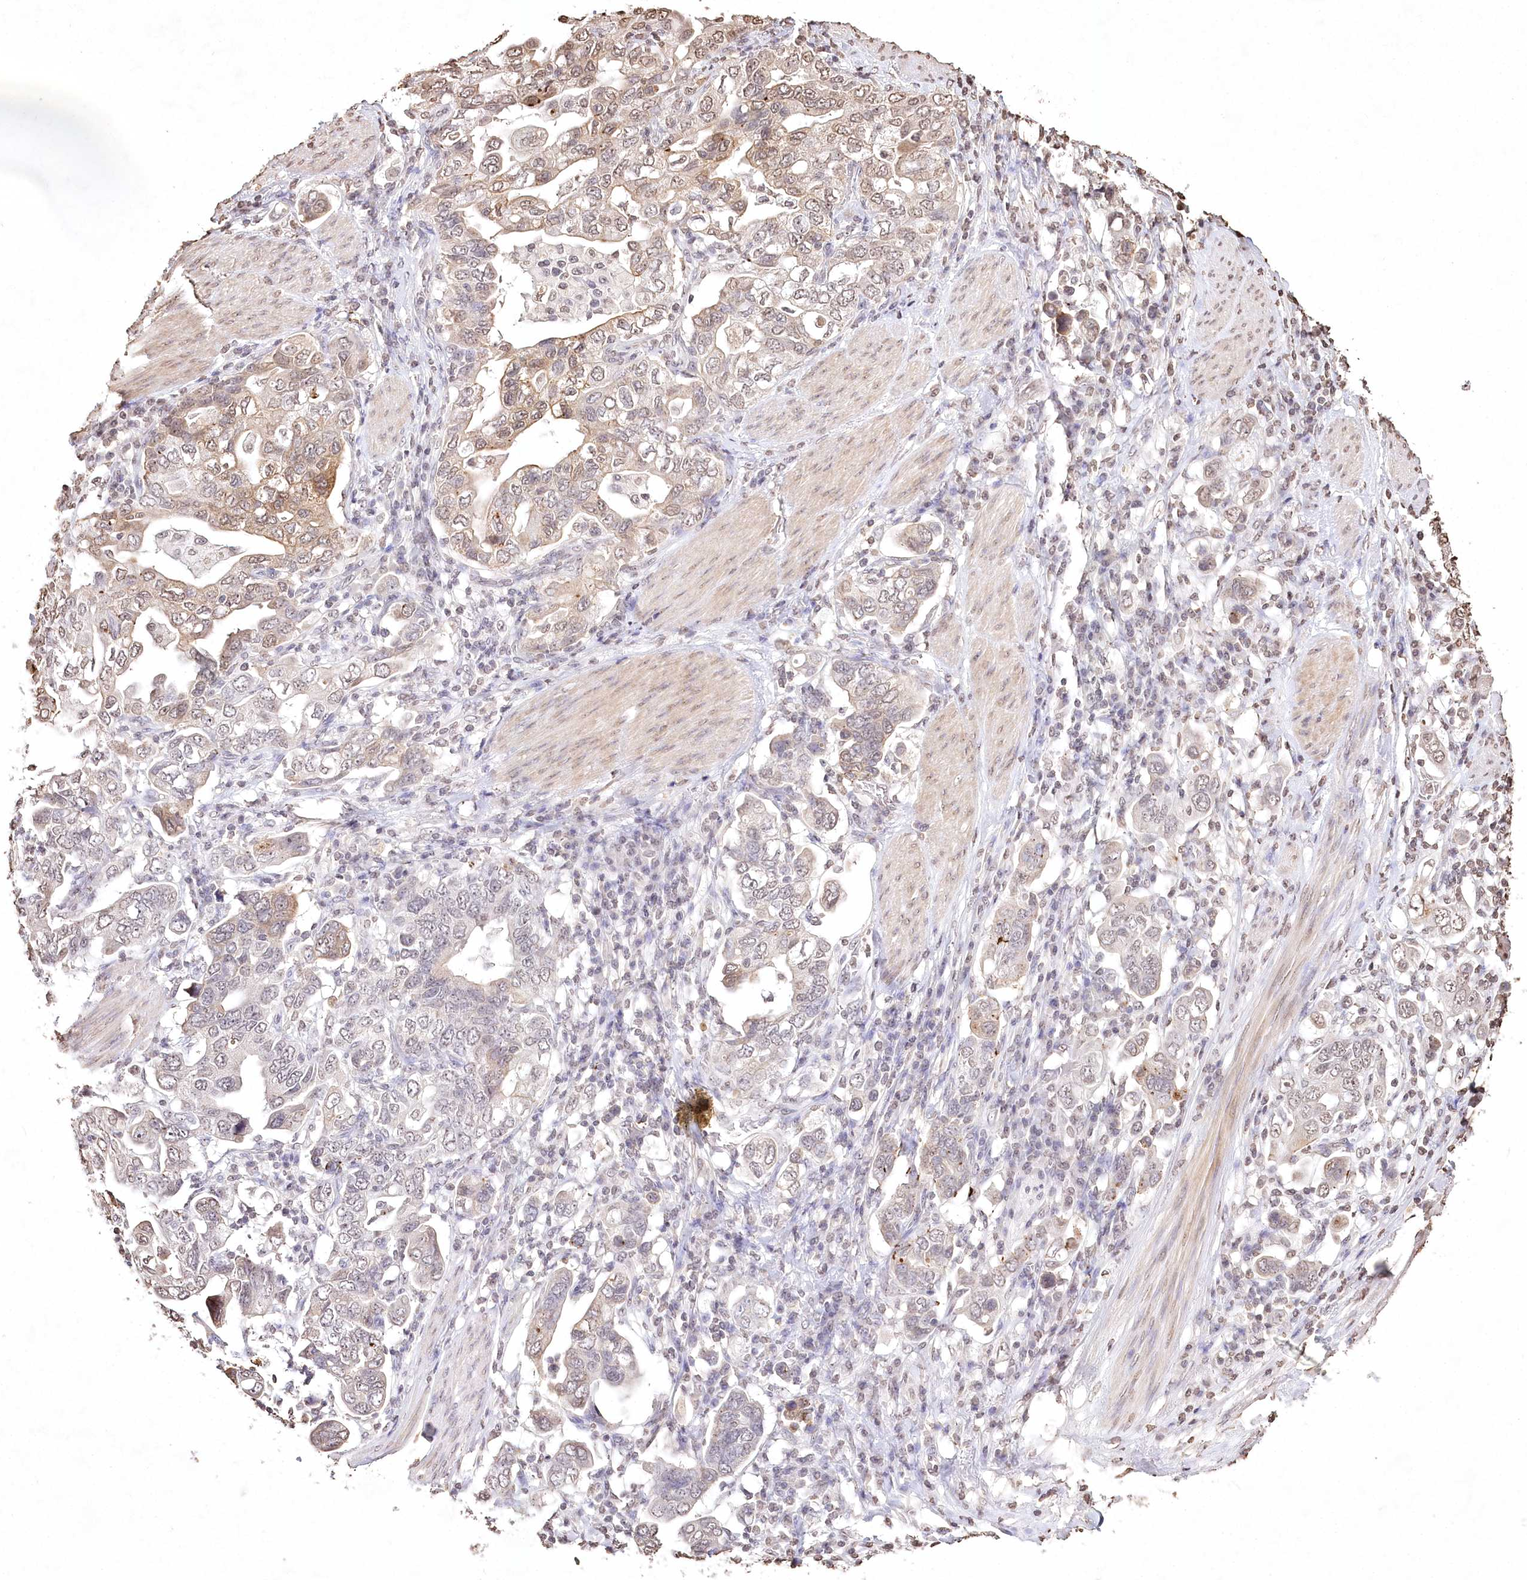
{"staining": {"intensity": "weak", "quantity": "25%-75%", "location": "cytoplasmic/membranous"}, "tissue": "stomach cancer", "cell_type": "Tumor cells", "image_type": "cancer", "snomed": [{"axis": "morphology", "description": "Adenocarcinoma, NOS"}, {"axis": "topography", "description": "Stomach, upper"}], "caption": "Immunohistochemical staining of human stomach cancer (adenocarcinoma) demonstrates weak cytoplasmic/membranous protein expression in about 25%-75% of tumor cells. (IHC, brightfield microscopy, high magnification).", "gene": "DMXL1", "patient": {"sex": "male", "age": 62}}